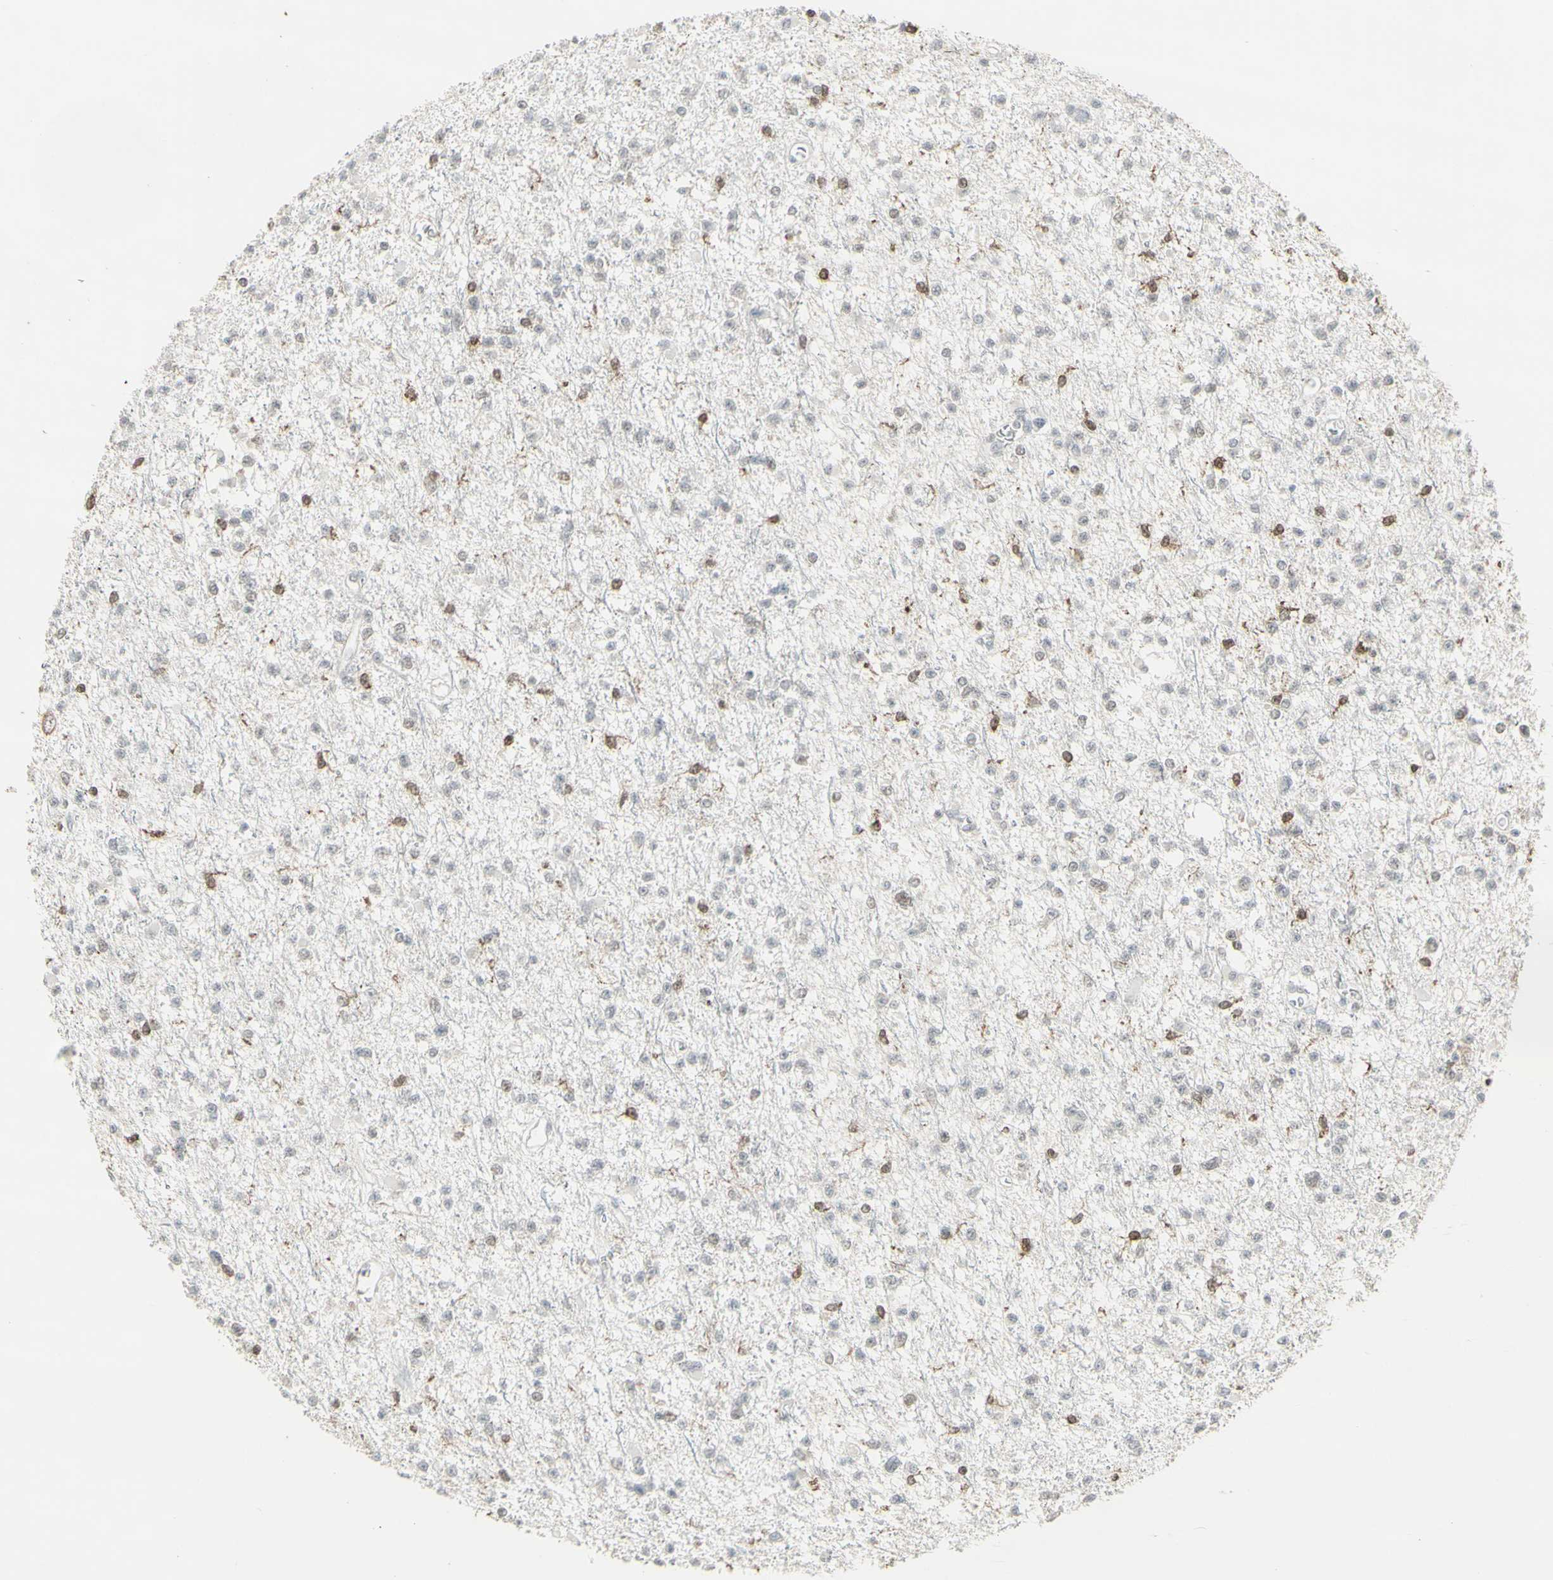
{"staining": {"intensity": "moderate", "quantity": "<25%", "location": "cytoplasmic/membranous,nuclear"}, "tissue": "glioma", "cell_type": "Tumor cells", "image_type": "cancer", "snomed": [{"axis": "morphology", "description": "Glioma, malignant, Low grade"}, {"axis": "topography", "description": "Brain"}], "caption": "IHC image of human malignant low-grade glioma stained for a protein (brown), which exhibits low levels of moderate cytoplasmic/membranous and nuclear positivity in approximately <25% of tumor cells.", "gene": "SAMSN1", "patient": {"sex": "female", "age": 22}}